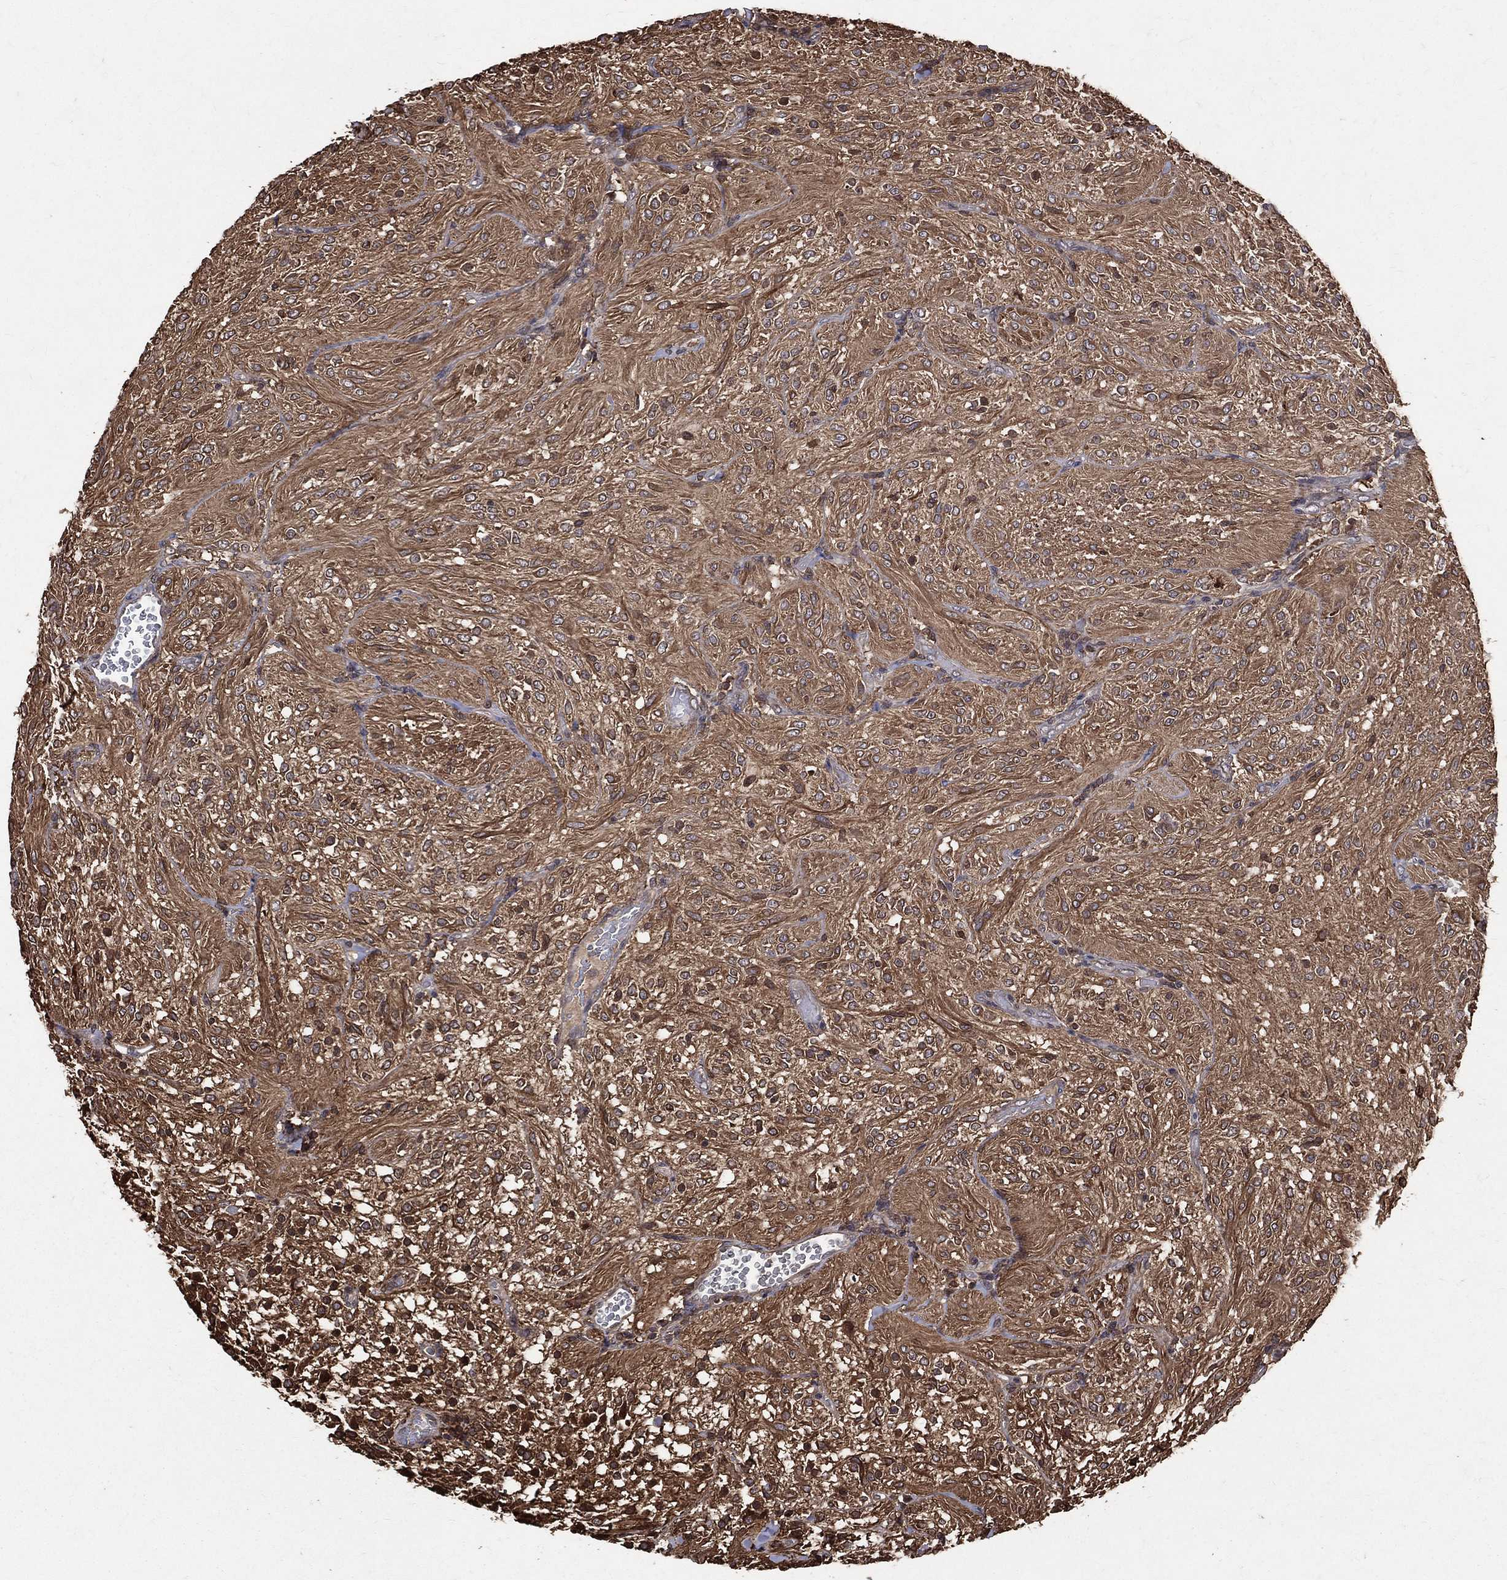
{"staining": {"intensity": "moderate", "quantity": "25%-75%", "location": "cytoplasmic/membranous"}, "tissue": "glioma", "cell_type": "Tumor cells", "image_type": "cancer", "snomed": [{"axis": "morphology", "description": "Glioma, malignant, Low grade"}, {"axis": "topography", "description": "Brain"}], "caption": "Immunohistochemical staining of low-grade glioma (malignant) displays medium levels of moderate cytoplasmic/membranous positivity in approximately 25%-75% of tumor cells. Using DAB (brown) and hematoxylin (blue) stains, captured at high magnification using brightfield microscopy.", "gene": "DPYSL2", "patient": {"sex": "male", "age": 3}}